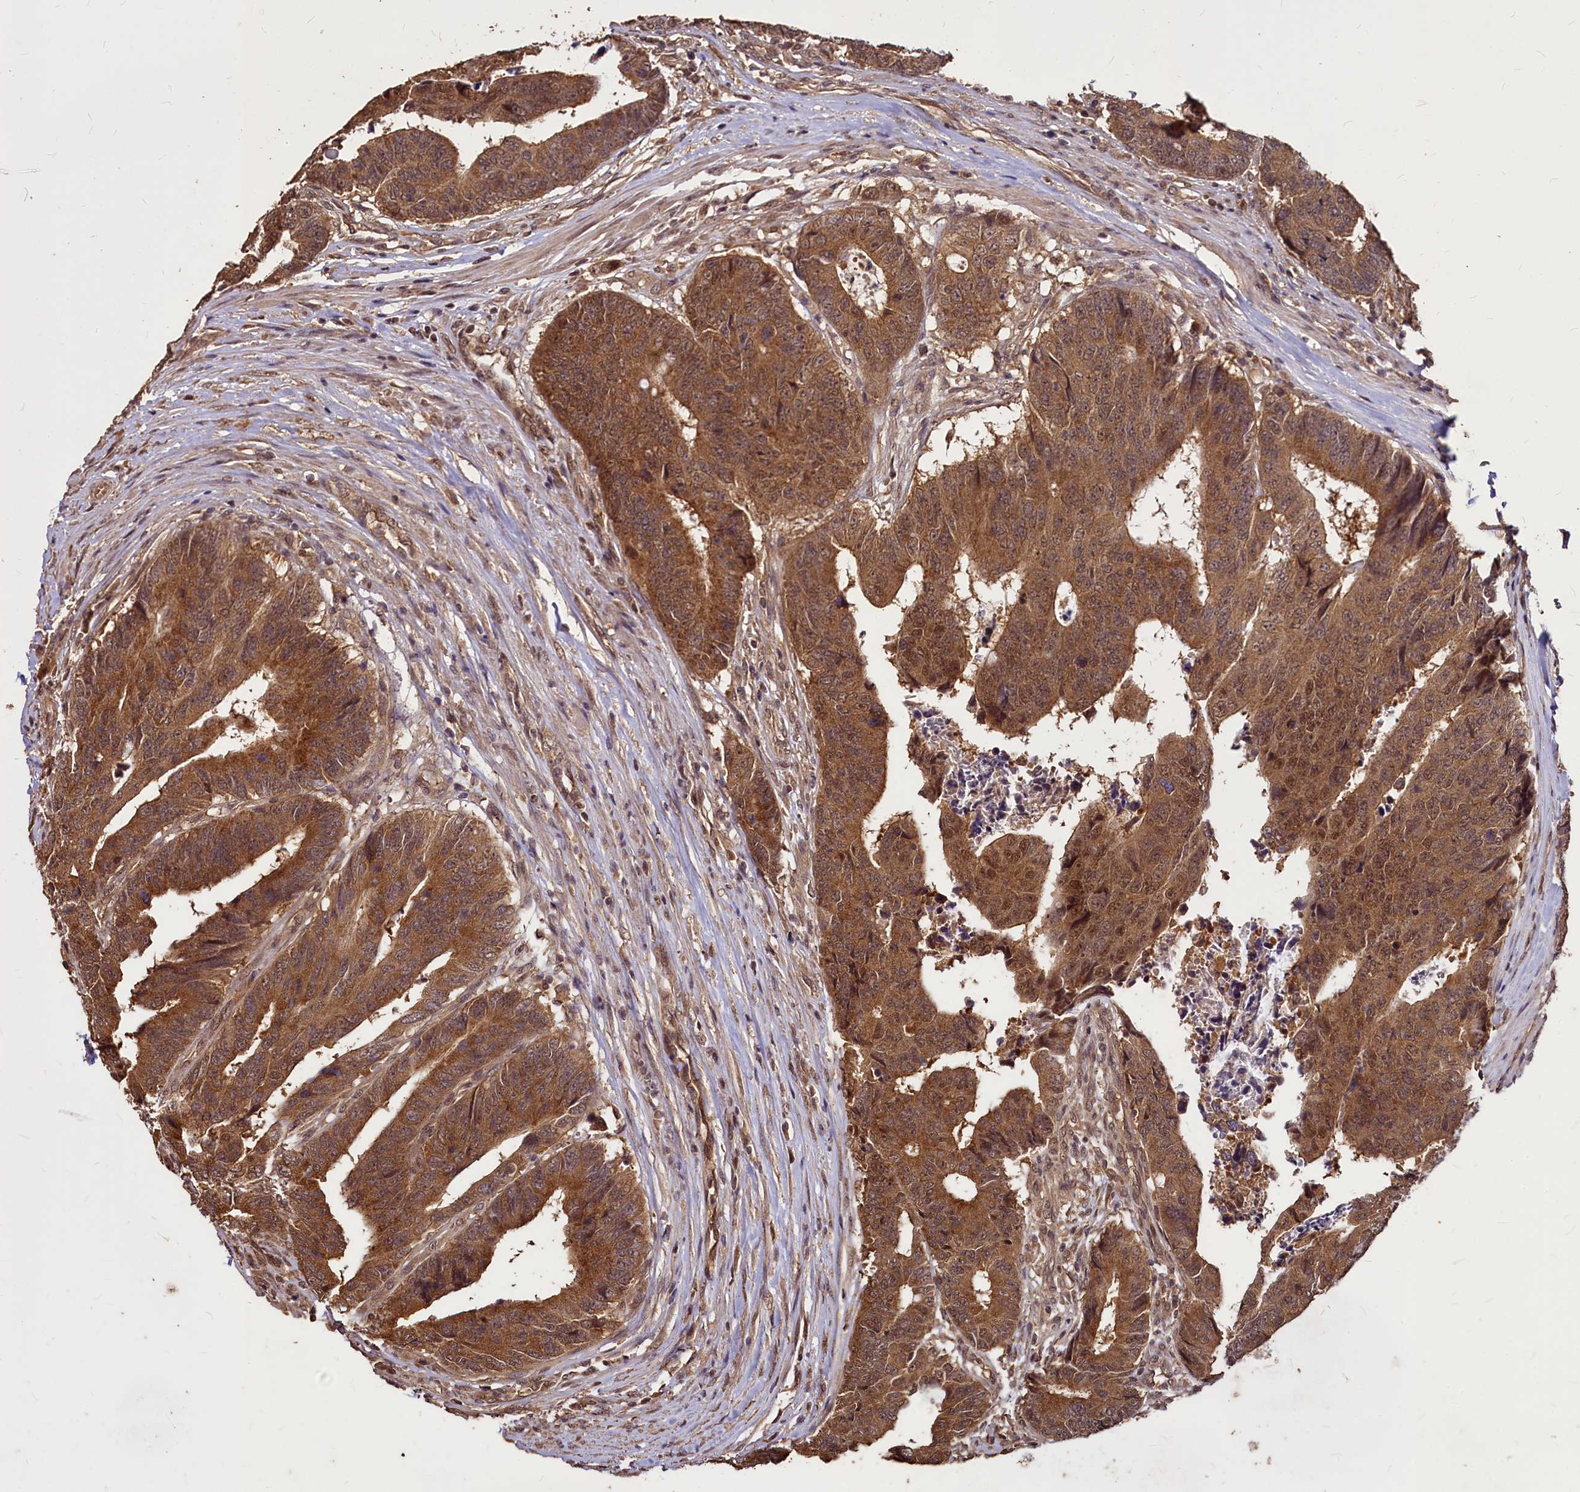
{"staining": {"intensity": "moderate", "quantity": ">75%", "location": "cytoplasmic/membranous"}, "tissue": "colorectal cancer", "cell_type": "Tumor cells", "image_type": "cancer", "snomed": [{"axis": "morphology", "description": "Adenocarcinoma, NOS"}, {"axis": "topography", "description": "Rectum"}], "caption": "Immunohistochemistry (IHC) staining of colorectal cancer, which exhibits medium levels of moderate cytoplasmic/membranous positivity in approximately >75% of tumor cells indicating moderate cytoplasmic/membranous protein expression. The staining was performed using DAB (3,3'-diaminobenzidine) (brown) for protein detection and nuclei were counterstained in hematoxylin (blue).", "gene": "VPS51", "patient": {"sex": "male", "age": 84}}